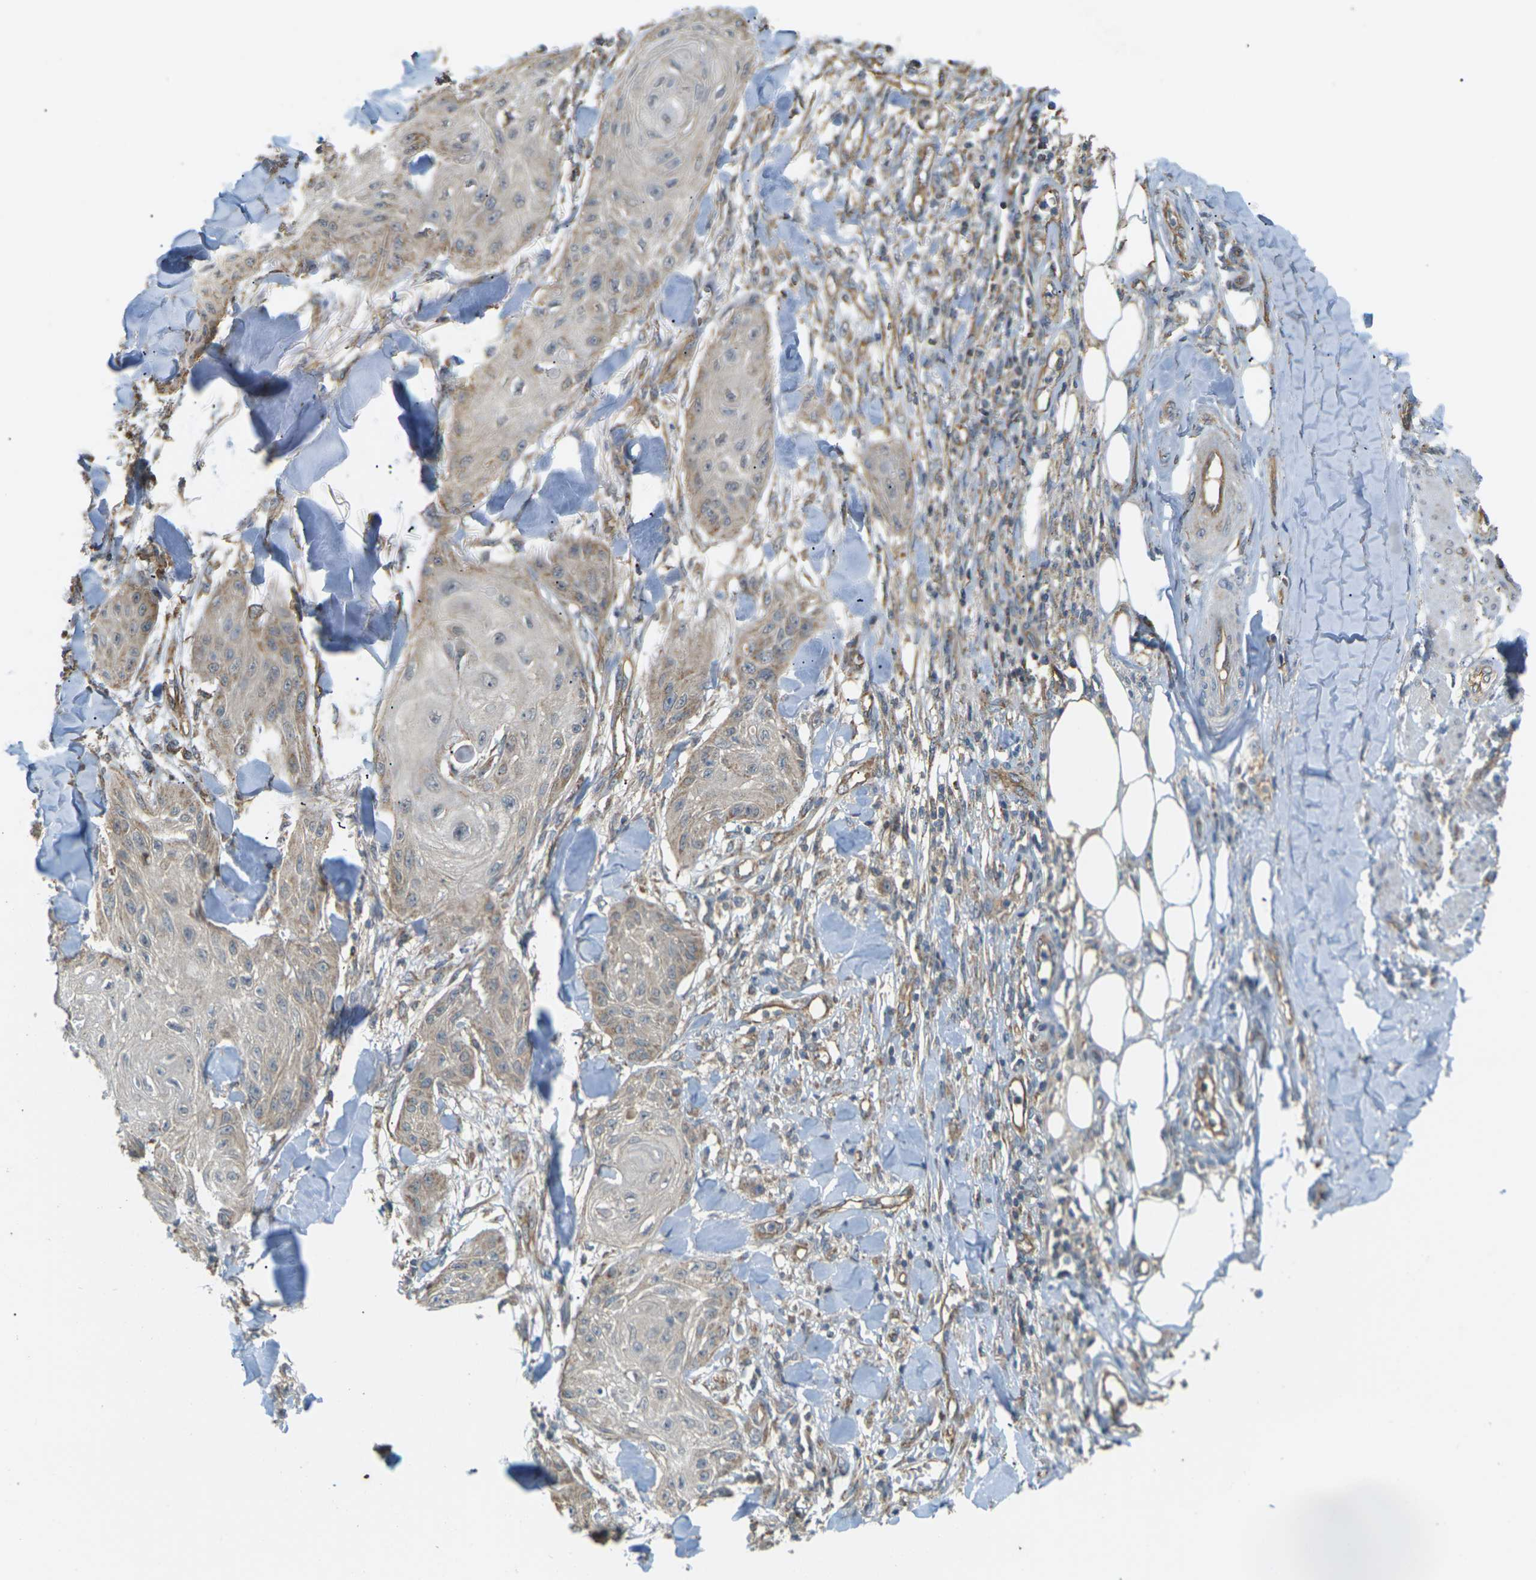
{"staining": {"intensity": "weak", "quantity": ">75%", "location": "cytoplasmic/membranous"}, "tissue": "skin cancer", "cell_type": "Tumor cells", "image_type": "cancer", "snomed": [{"axis": "morphology", "description": "Squamous cell carcinoma, NOS"}, {"axis": "topography", "description": "Skin"}], "caption": "Weak cytoplasmic/membranous staining for a protein is present in approximately >75% of tumor cells of skin squamous cell carcinoma using immunohistochemistry (IHC).", "gene": "KSR1", "patient": {"sex": "male", "age": 74}}